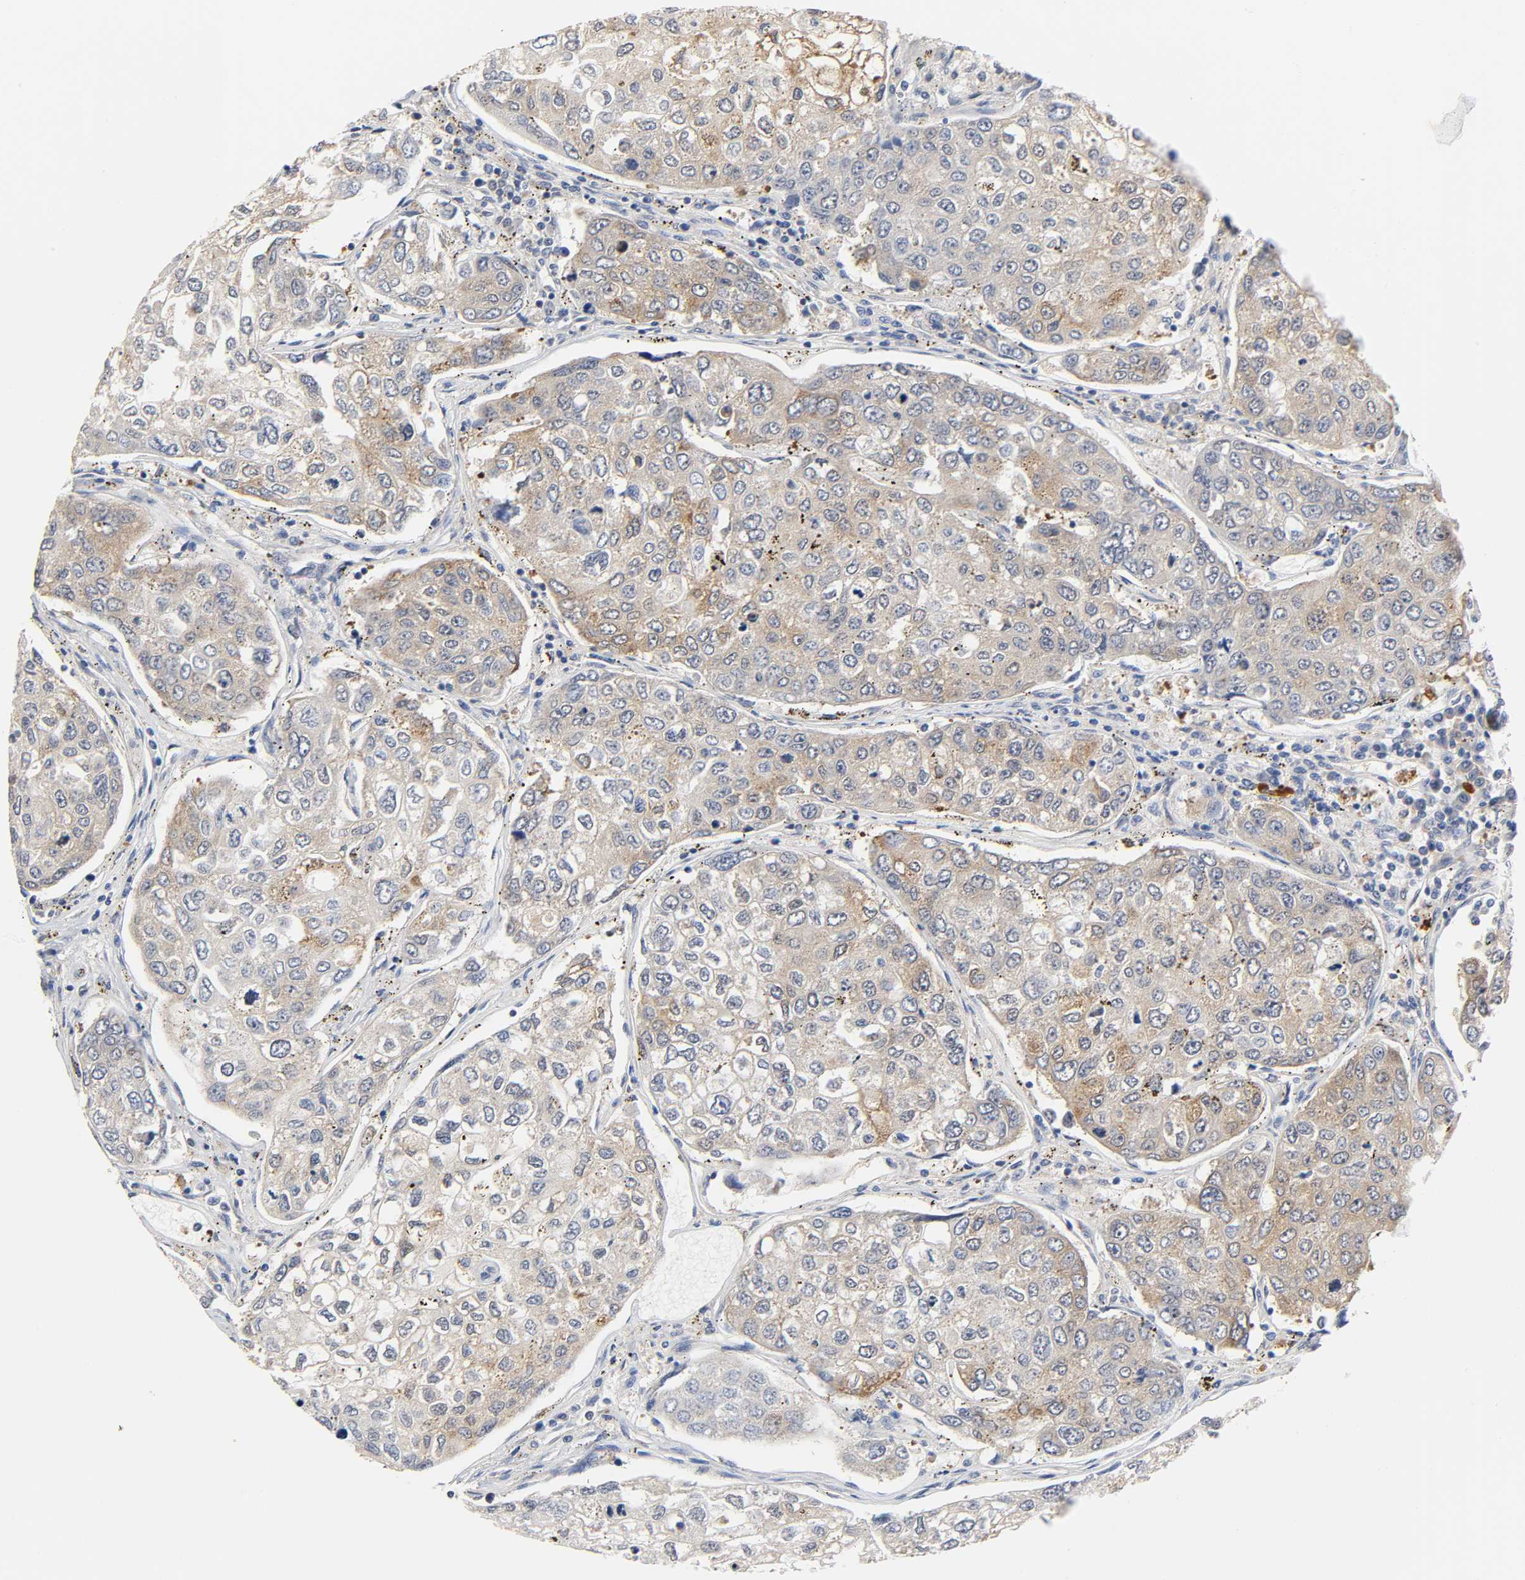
{"staining": {"intensity": "moderate", "quantity": ">75%", "location": "cytoplasmic/membranous"}, "tissue": "urothelial cancer", "cell_type": "Tumor cells", "image_type": "cancer", "snomed": [{"axis": "morphology", "description": "Urothelial carcinoma, High grade"}, {"axis": "topography", "description": "Lymph node"}, {"axis": "topography", "description": "Urinary bladder"}], "caption": "Protein staining of urothelial cancer tissue demonstrates moderate cytoplasmic/membranous positivity in approximately >75% of tumor cells. (IHC, brightfield microscopy, high magnification).", "gene": "FYN", "patient": {"sex": "male", "age": 51}}